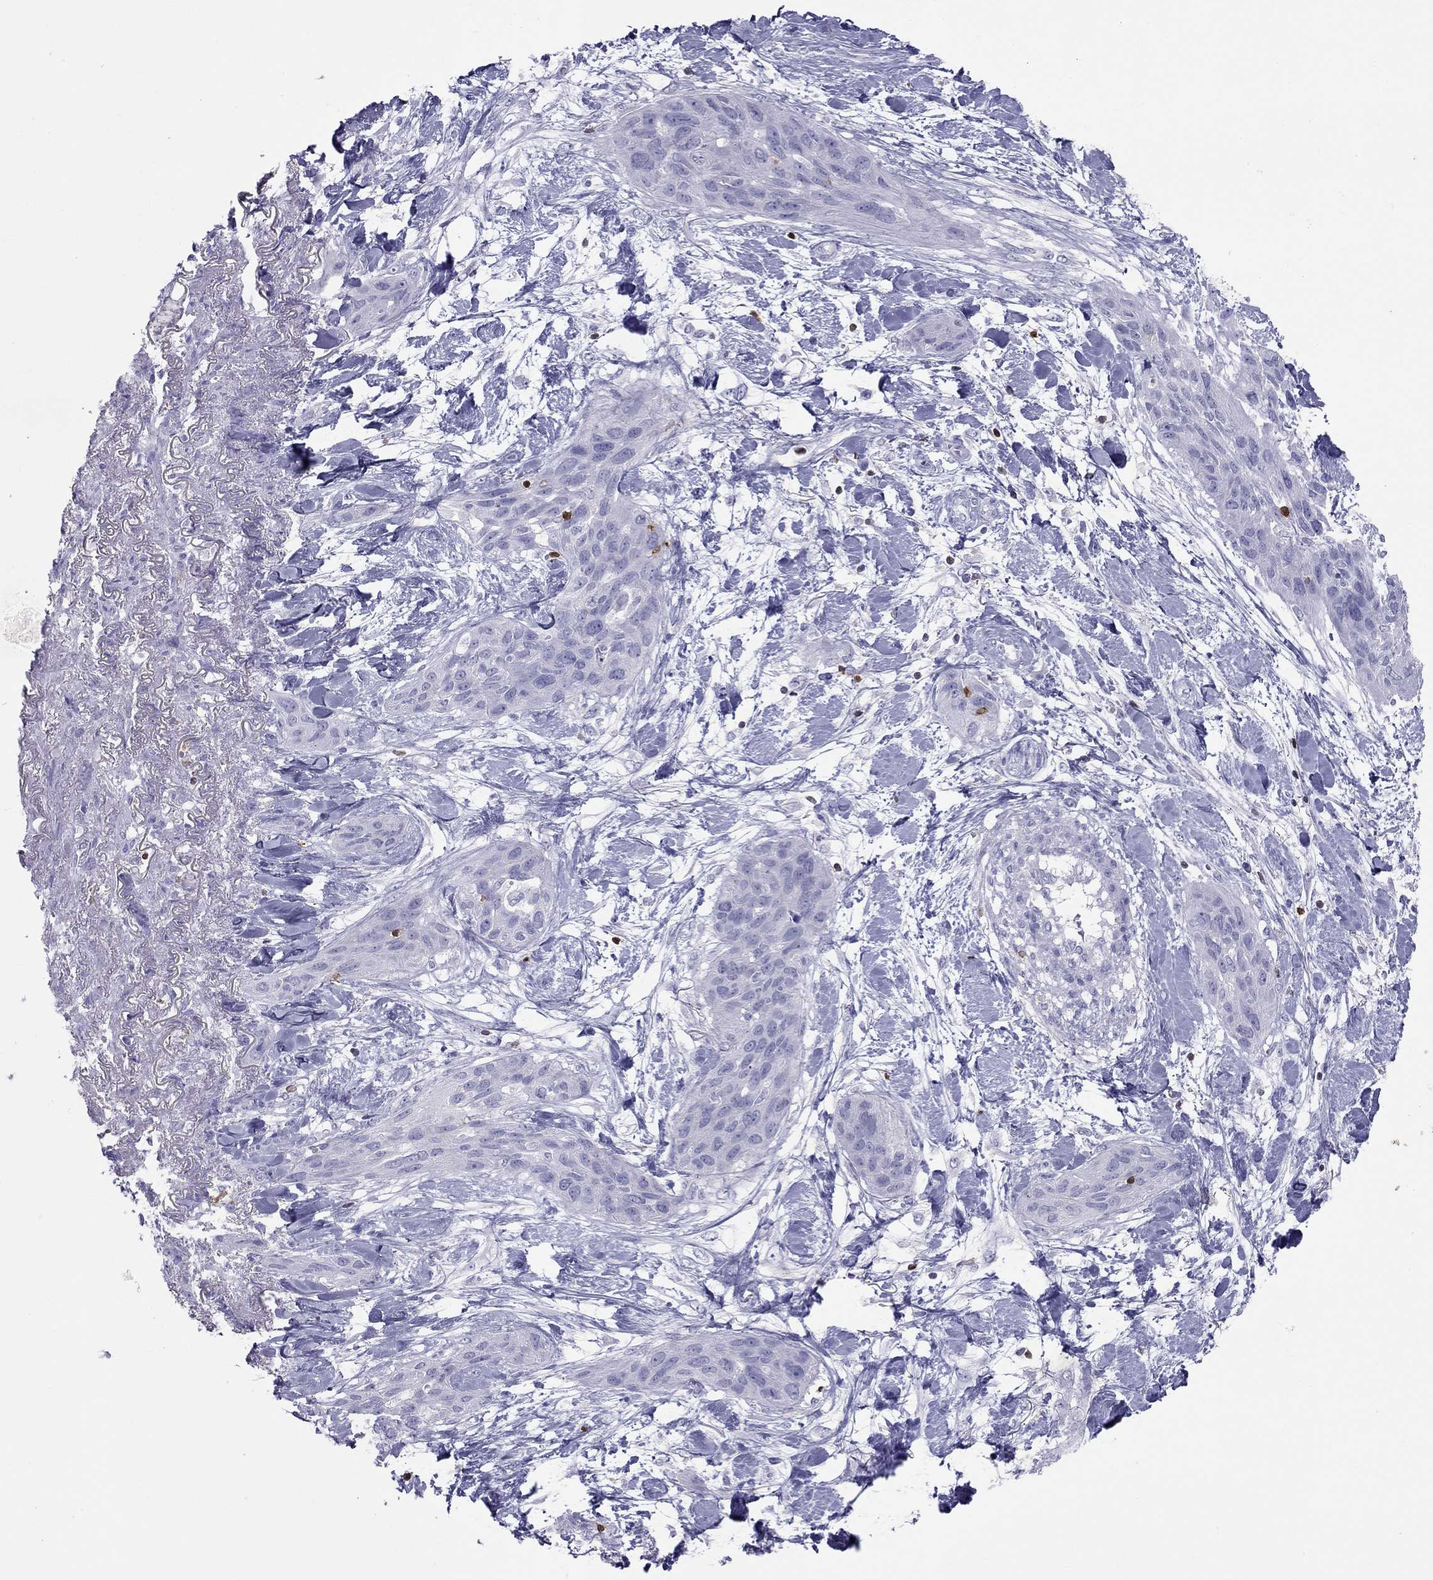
{"staining": {"intensity": "negative", "quantity": "none", "location": "none"}, "tissue": "lung cancer", "cell_type": "Tumor cells", "image_type": "cancer", "snomed": [{"axis": "morphology", "description": "Squamous cell carcinoma, NOS"}, {"axis": "topography", "description": "Lung"}], "caption": "The photomicrograph exhibits no significant positivity in tumor cells of lung cancer.", "gene": "SH2D2A", "patient": {"sex": "female", "age": 70}}